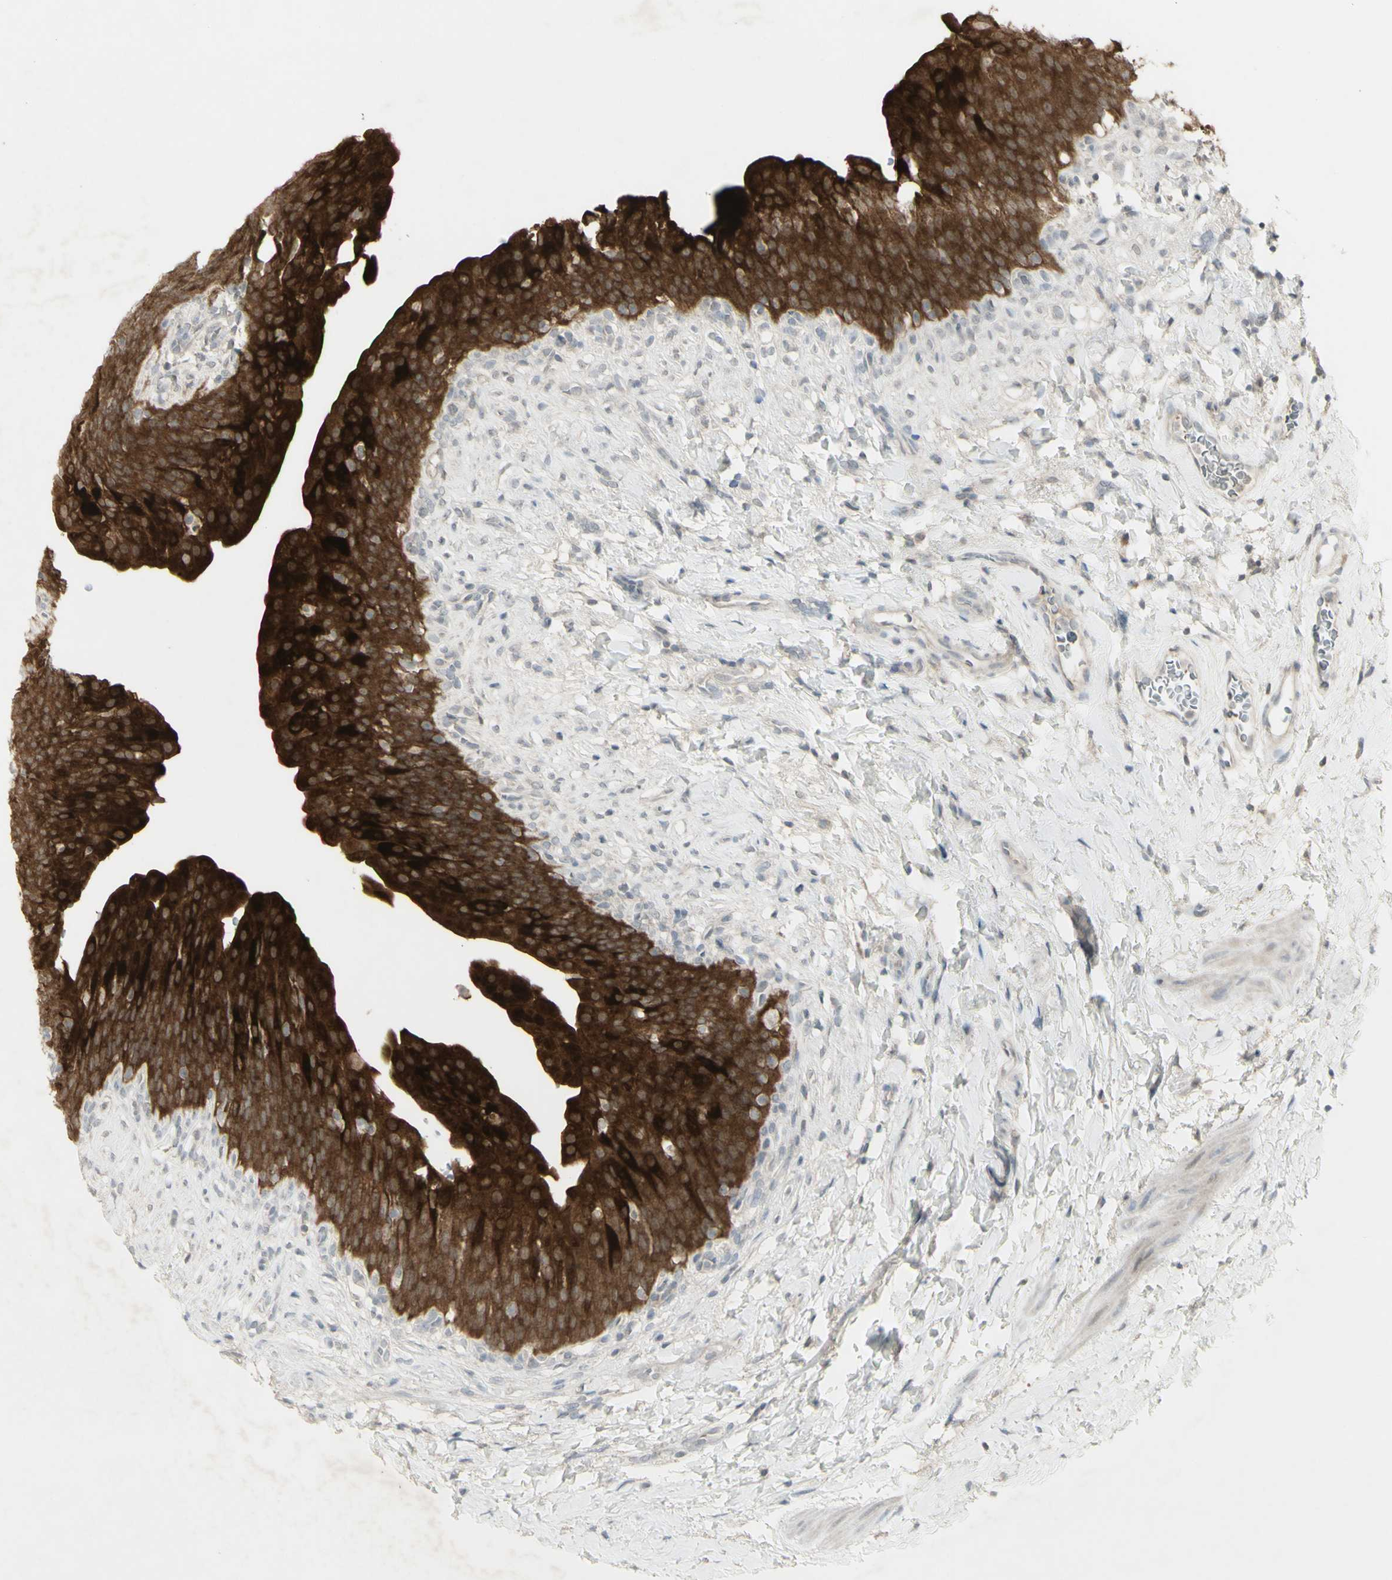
{"staining": {"intensity": "strong", "quantity": ">75%", "location": "cytoplasmic/membranous"}, "tissue": "urinary bladder", "cell_type": "Urothelial cells", "image_type": "normal", "snomed": [{"axis": "morphology", "description": "Normal tissue, NOS"}, {"axis": "topography", "description": "Urinary bladder"}], "caption": "Urinary bladder was stained to show a protein in brown. There is high levels of strong cytoplasmic/membranous staining in about >75% of urothelial cells. (Brightfield microscopy of DAB IHC at high magnification).", "gene": "C1orf116", "patient": {"sex": "female", "age": 79}}